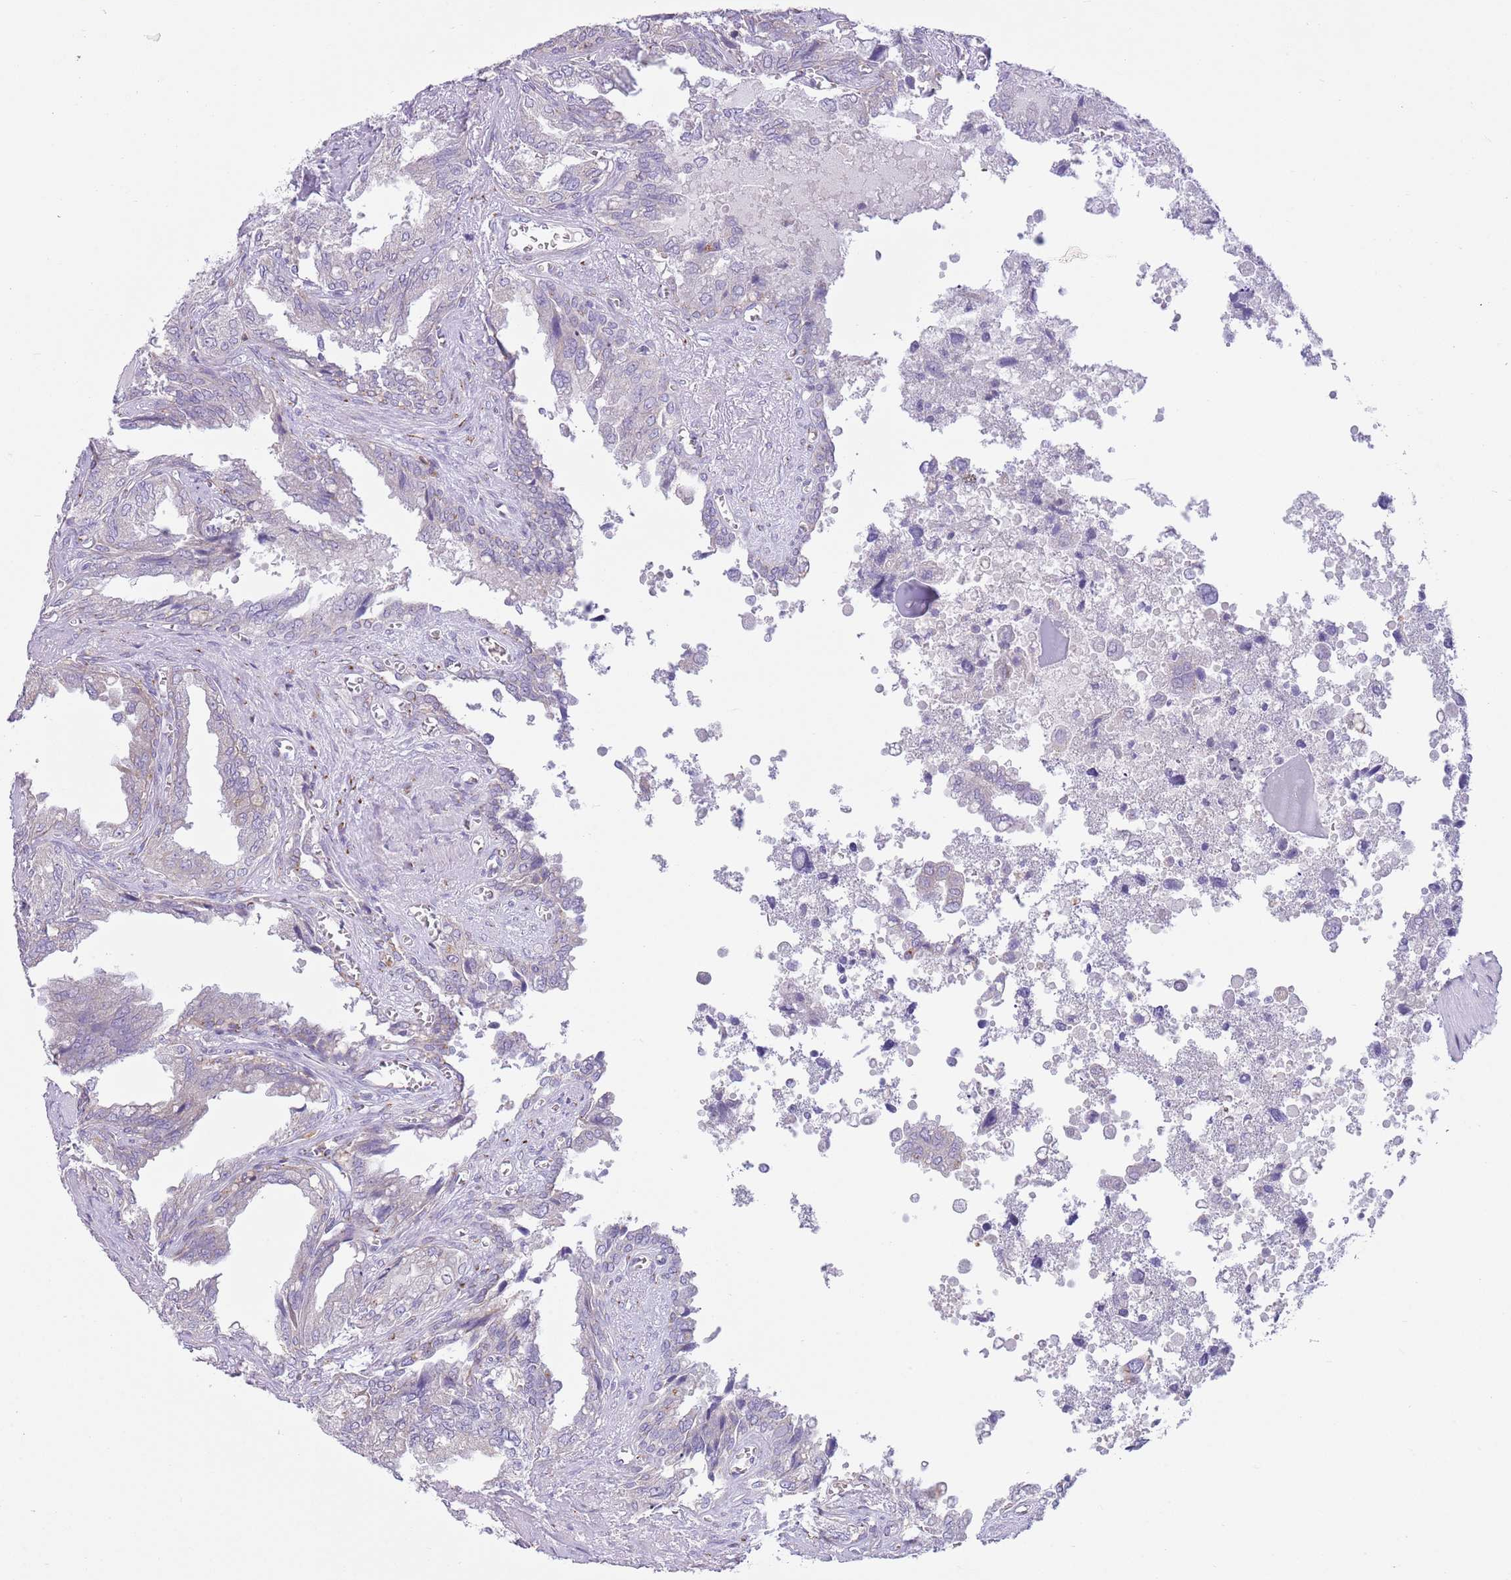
{"staining": {"intensity": "moderate", "quantity": "<25%", "location": "cytoplasmic/membranous"}, "tissue": "seminal vesicle", "cell_type": "Glandular cells", "image_type": "normal", "snomed": [{"axis": "morphology", "description": "Normal tissue, NOS"}, {"axis": "topography", "description": "Seminal veicle"}], "caption": "Immunohistochemical staining of unremarkable seminal vesicle displays moderate cytoplasmic/membranous protein staining in about <25% of glandular cells.", "gene": "C20orf96", "patient": {"sex": "male", "age": 67}}